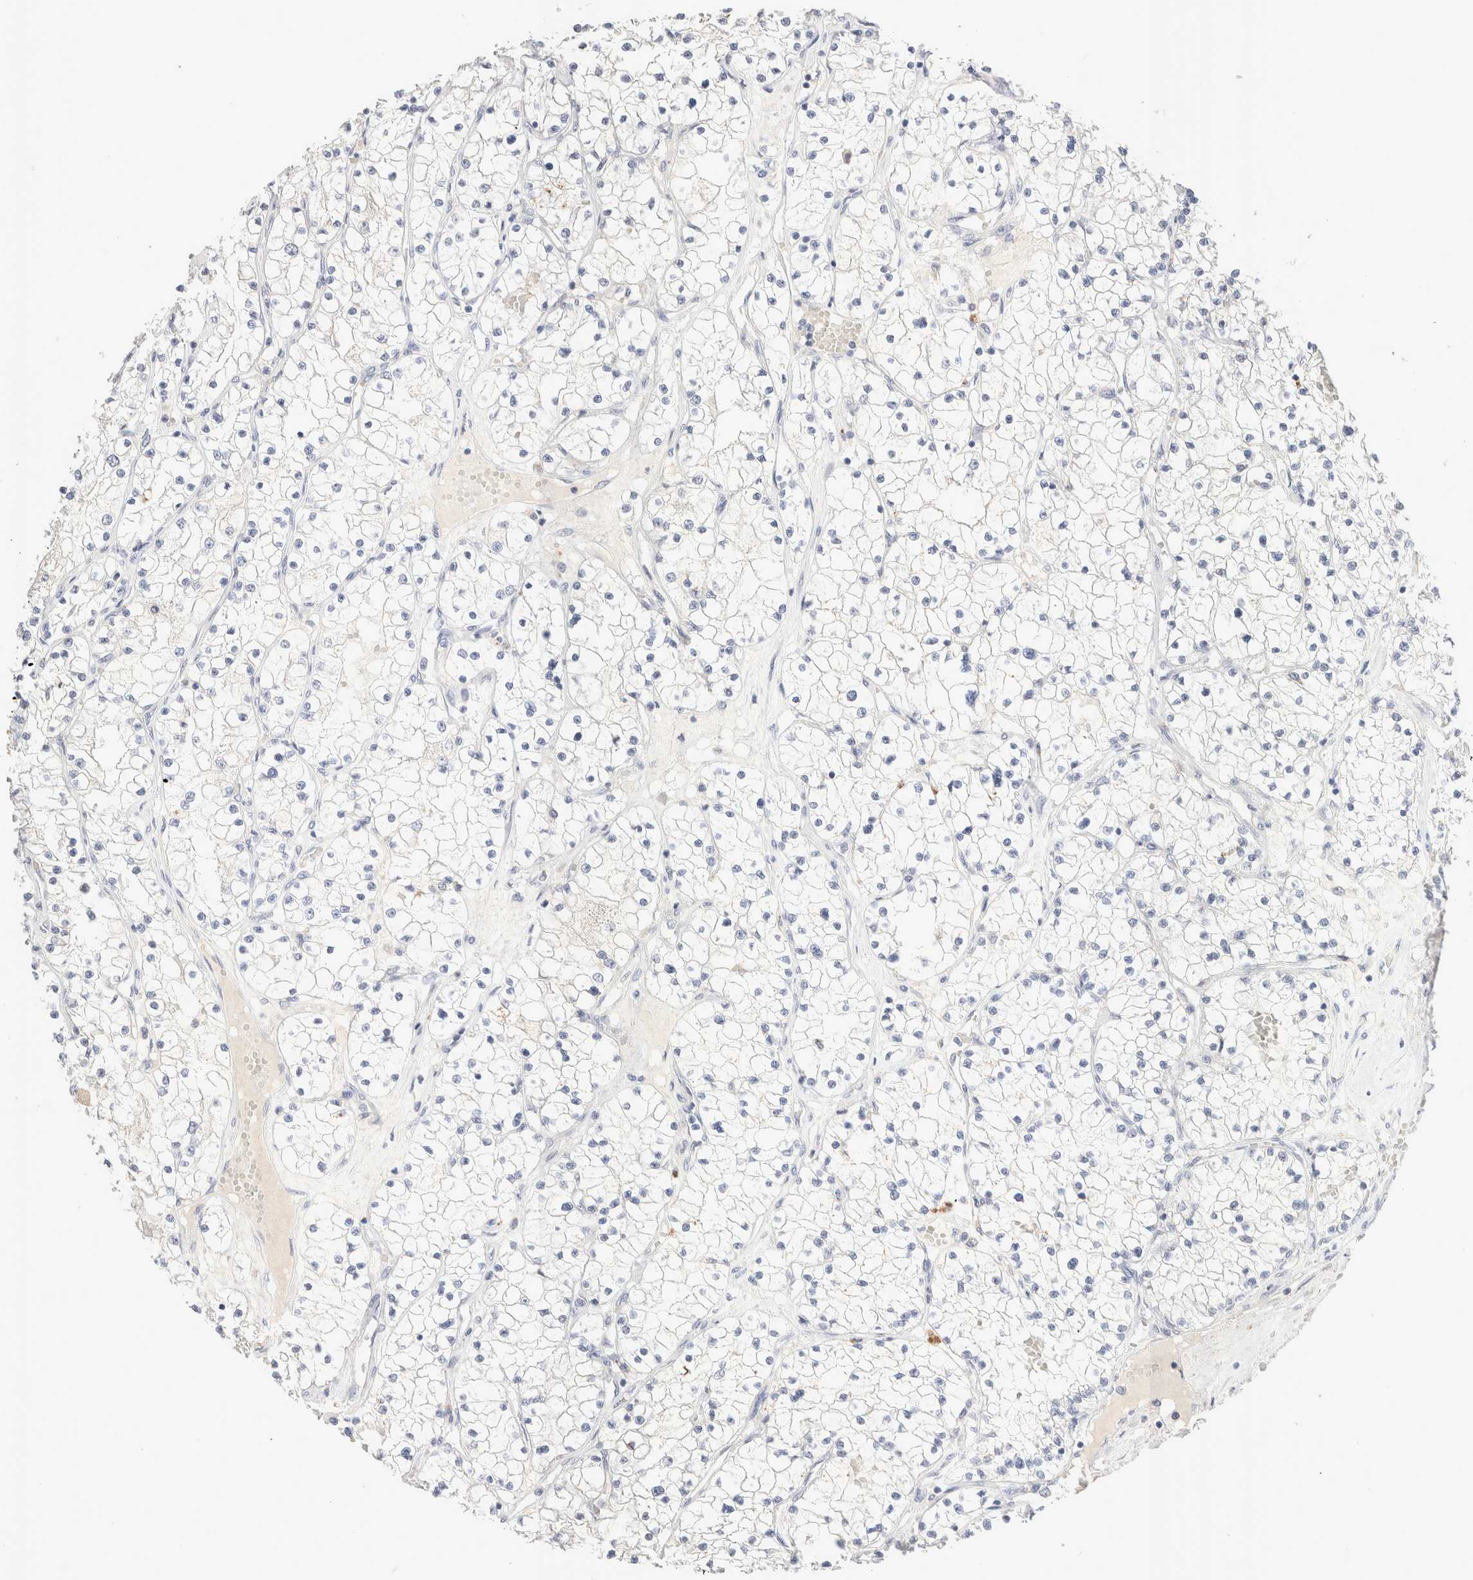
{"staining": {"intensity": "negative", "quantity": "none", "location": "none"}, "tissue": "renal cancer", "cell_type": "Tumor cells", "image_type": "cancer", "snomed": [{"axis": "morphology", "description": "Normal tissue, NOS"}, {"axis": "morphology", "description": "Adenocarcinoma, NOS"}, {"axis": "topography", "description": "Kidney"}], "caption": "This image is of adenocarcinoma (renal) stained with IHC to label a protein in brown with the nuclei are counter-stained blue. There is no positivity in tumor cells.", "gene": "EPCAM", "patient": {"sex": "male", "age": 68}}